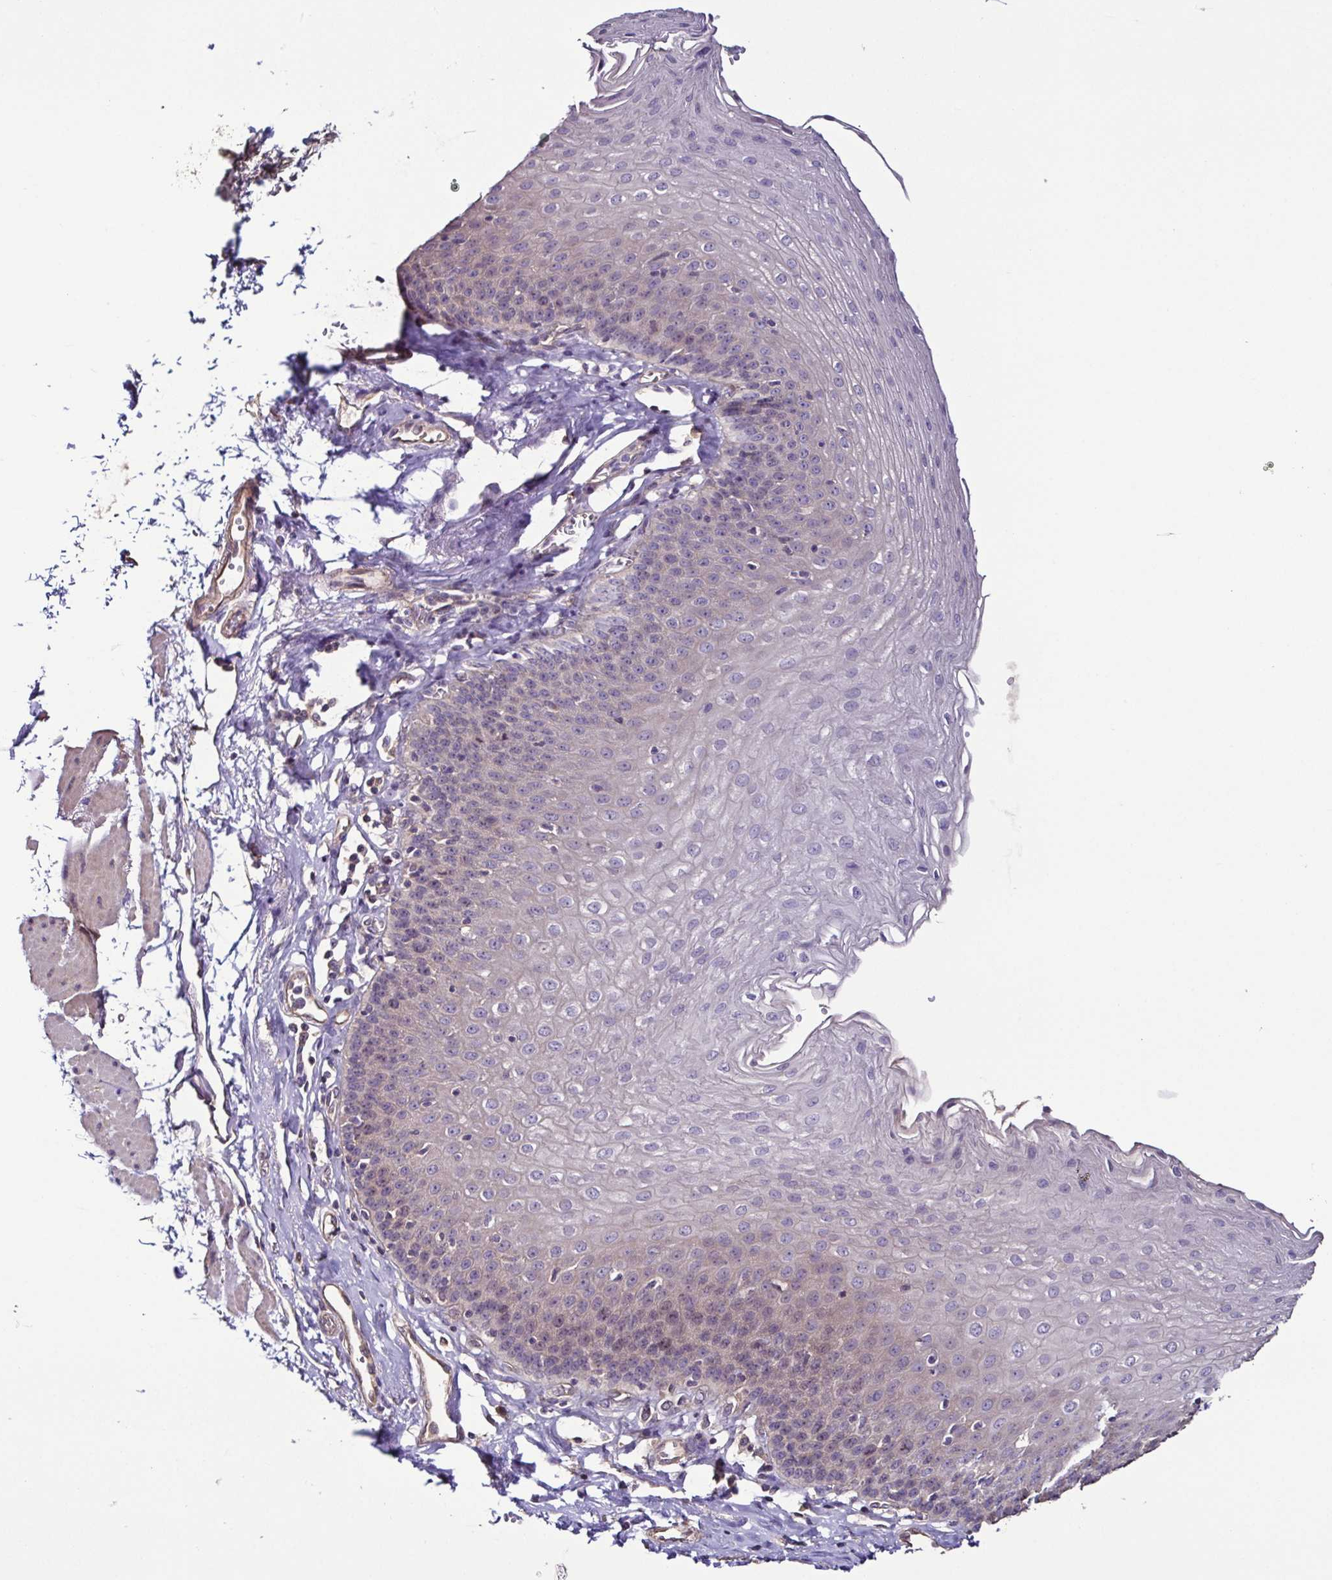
{"staining": {"intensity": "weak", "quantity": "<25%", "location": "nuclear"}, "tissue": "esophagus", "cell_type": "Squamous epithelial cells", "image_type": "normal", "snomed": [{"axis": "morphology", "description": "Normal tissue, NOS"}, {"axis": "topography", "description": "Esophagus"}], "caption": "IHC of benign human esophagus reveals no positivity in squamous epithelial cells. The staining is performed using DAB brown chromogen with nuclei counter-stained in using hematoxylin.", "gene": "LMOD2", "patient": {"sex": "female", "age": 81}}